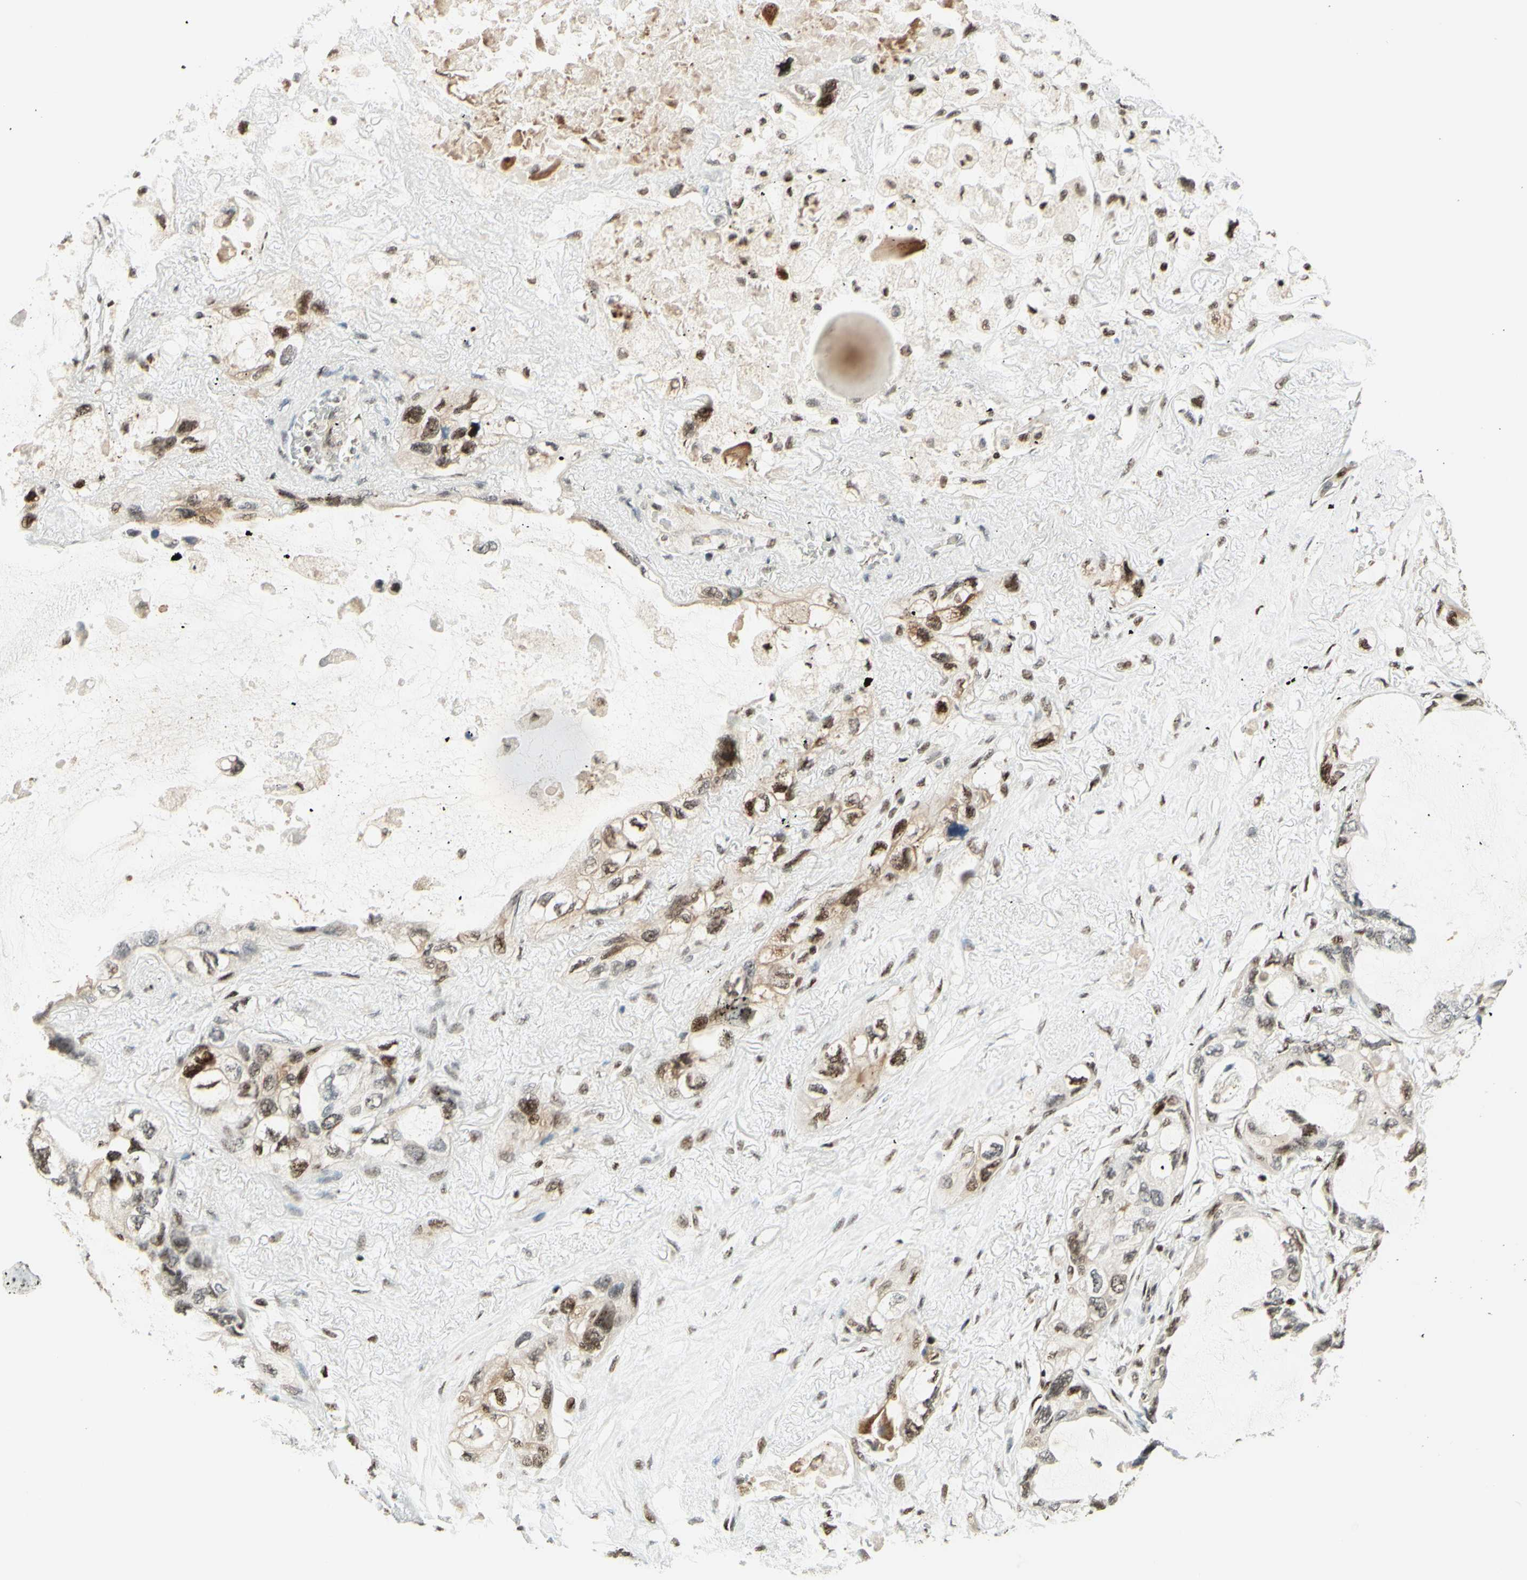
{"staining": {"intensity": "moderate", "quantity": "25%-75%", "location": "nuclear"}, "tissue": "lung cancer", "cell_type": "Tumor cells", "image_type": "cancer", "snomed": [{"axis": "morphology", "description": "Squamous cell carcinoma, NOS"}, {"axis": "topography", "description": "Lung"}], "caption": "Tumor cells demonstrate medium levels of moderate nuclear staining in about 25%-75% of cells in human lung squamous cell carcinoma.", "gene": "CDKL5", "patient": {"sex": "female", "age": 73}}